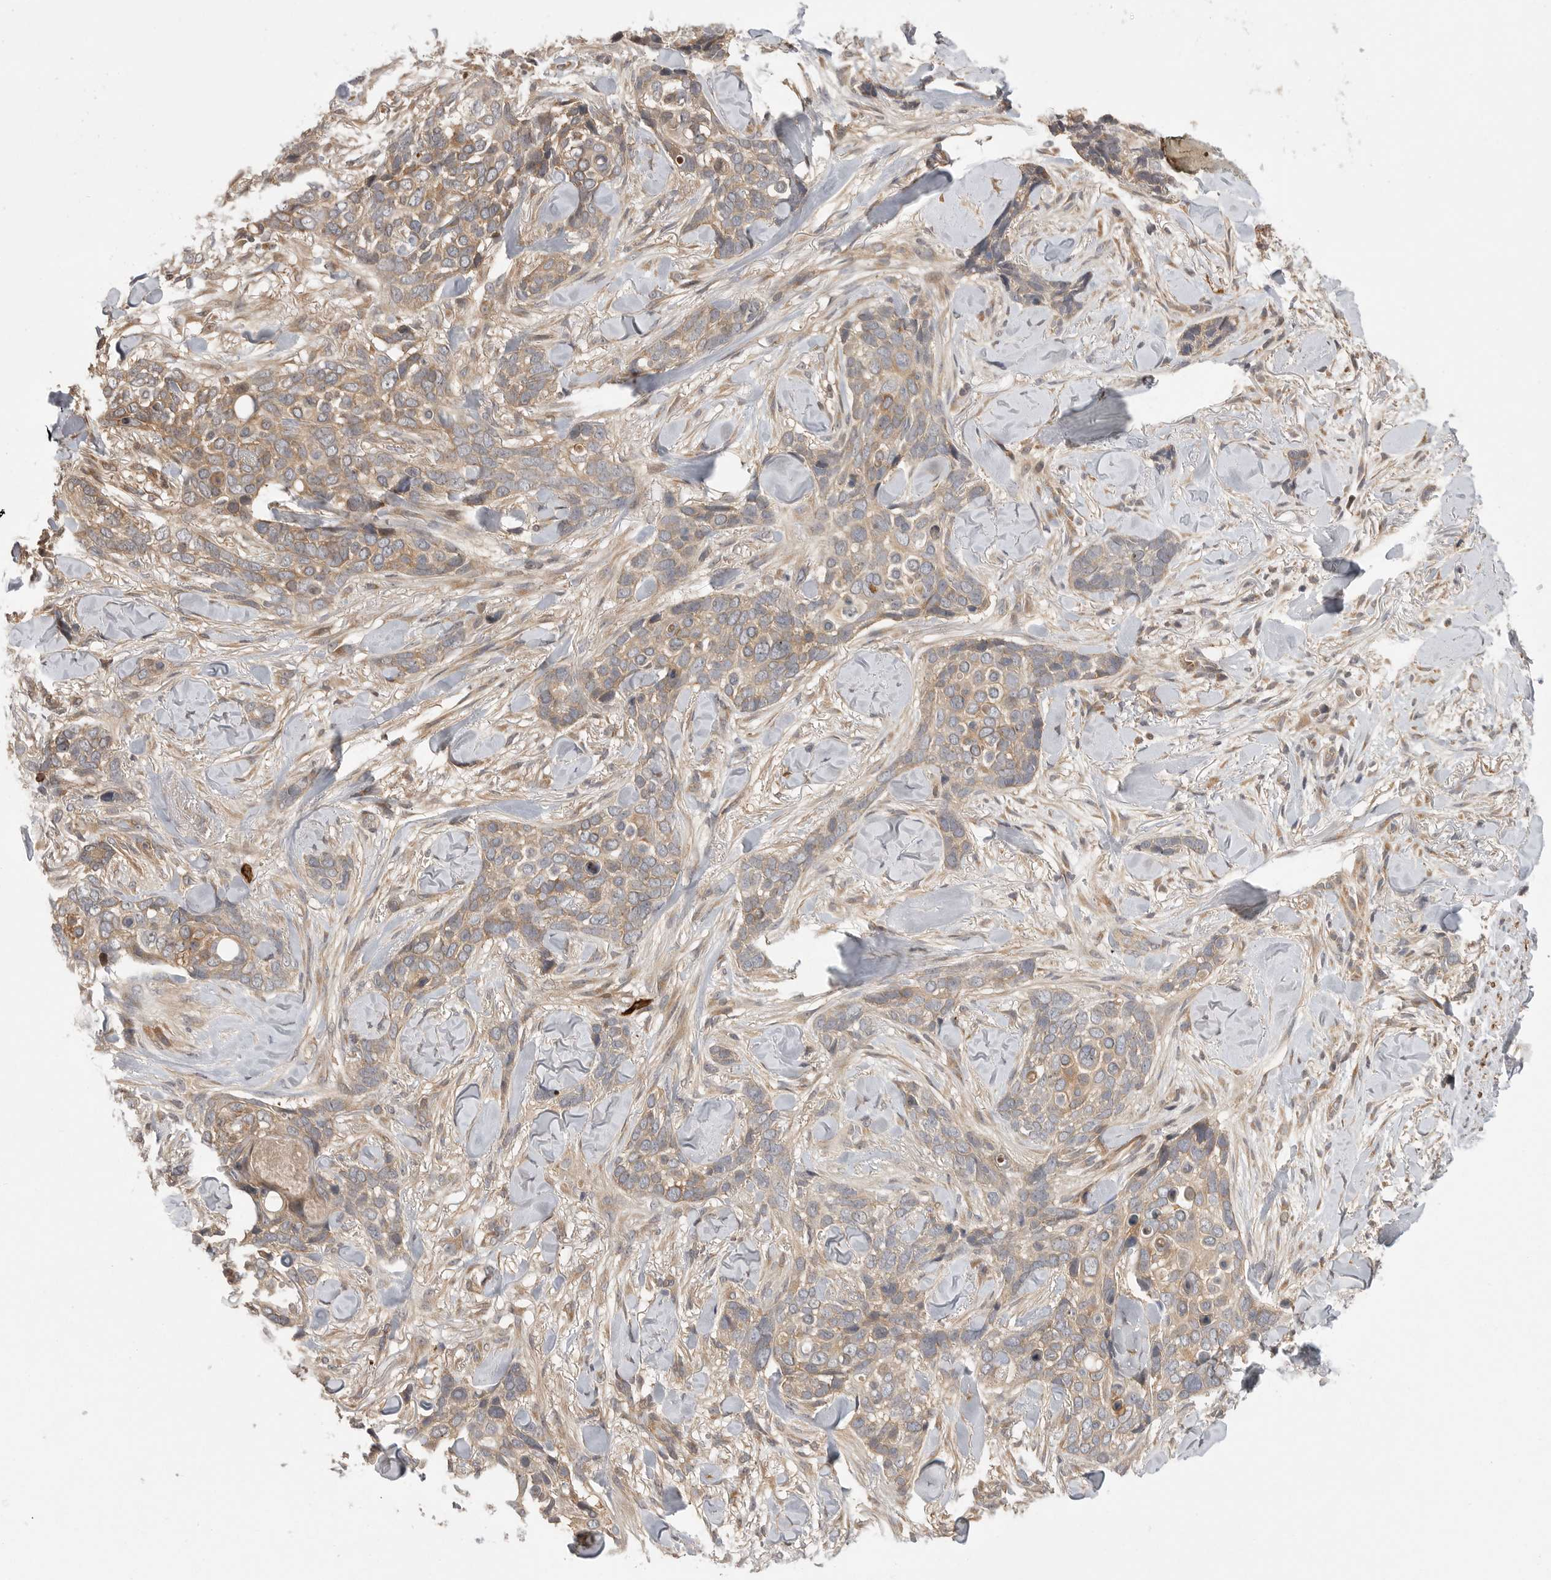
{"staining": {"intensity": "moderate", "quantity": ">75%", "location": "cytoplasmic/membranous"}, "tissue": "skin cancer", "cell_type": "Tumor cells", "image_type": "cancer", "snomed": [{"axis": "morphology", "description": "Basal cell carcinoma"}, {"axis": "topography", "description": "Skin"}], "caption": "Protein expression by immunohistochemistry (IHC) exhibits moderate cytoplasmic/membranous staining in about >75% of tumor cells in skin cancer (basal cell carcinoma).", "gene": "OXR1", "patient": {"sex": "female", "age": 82}}